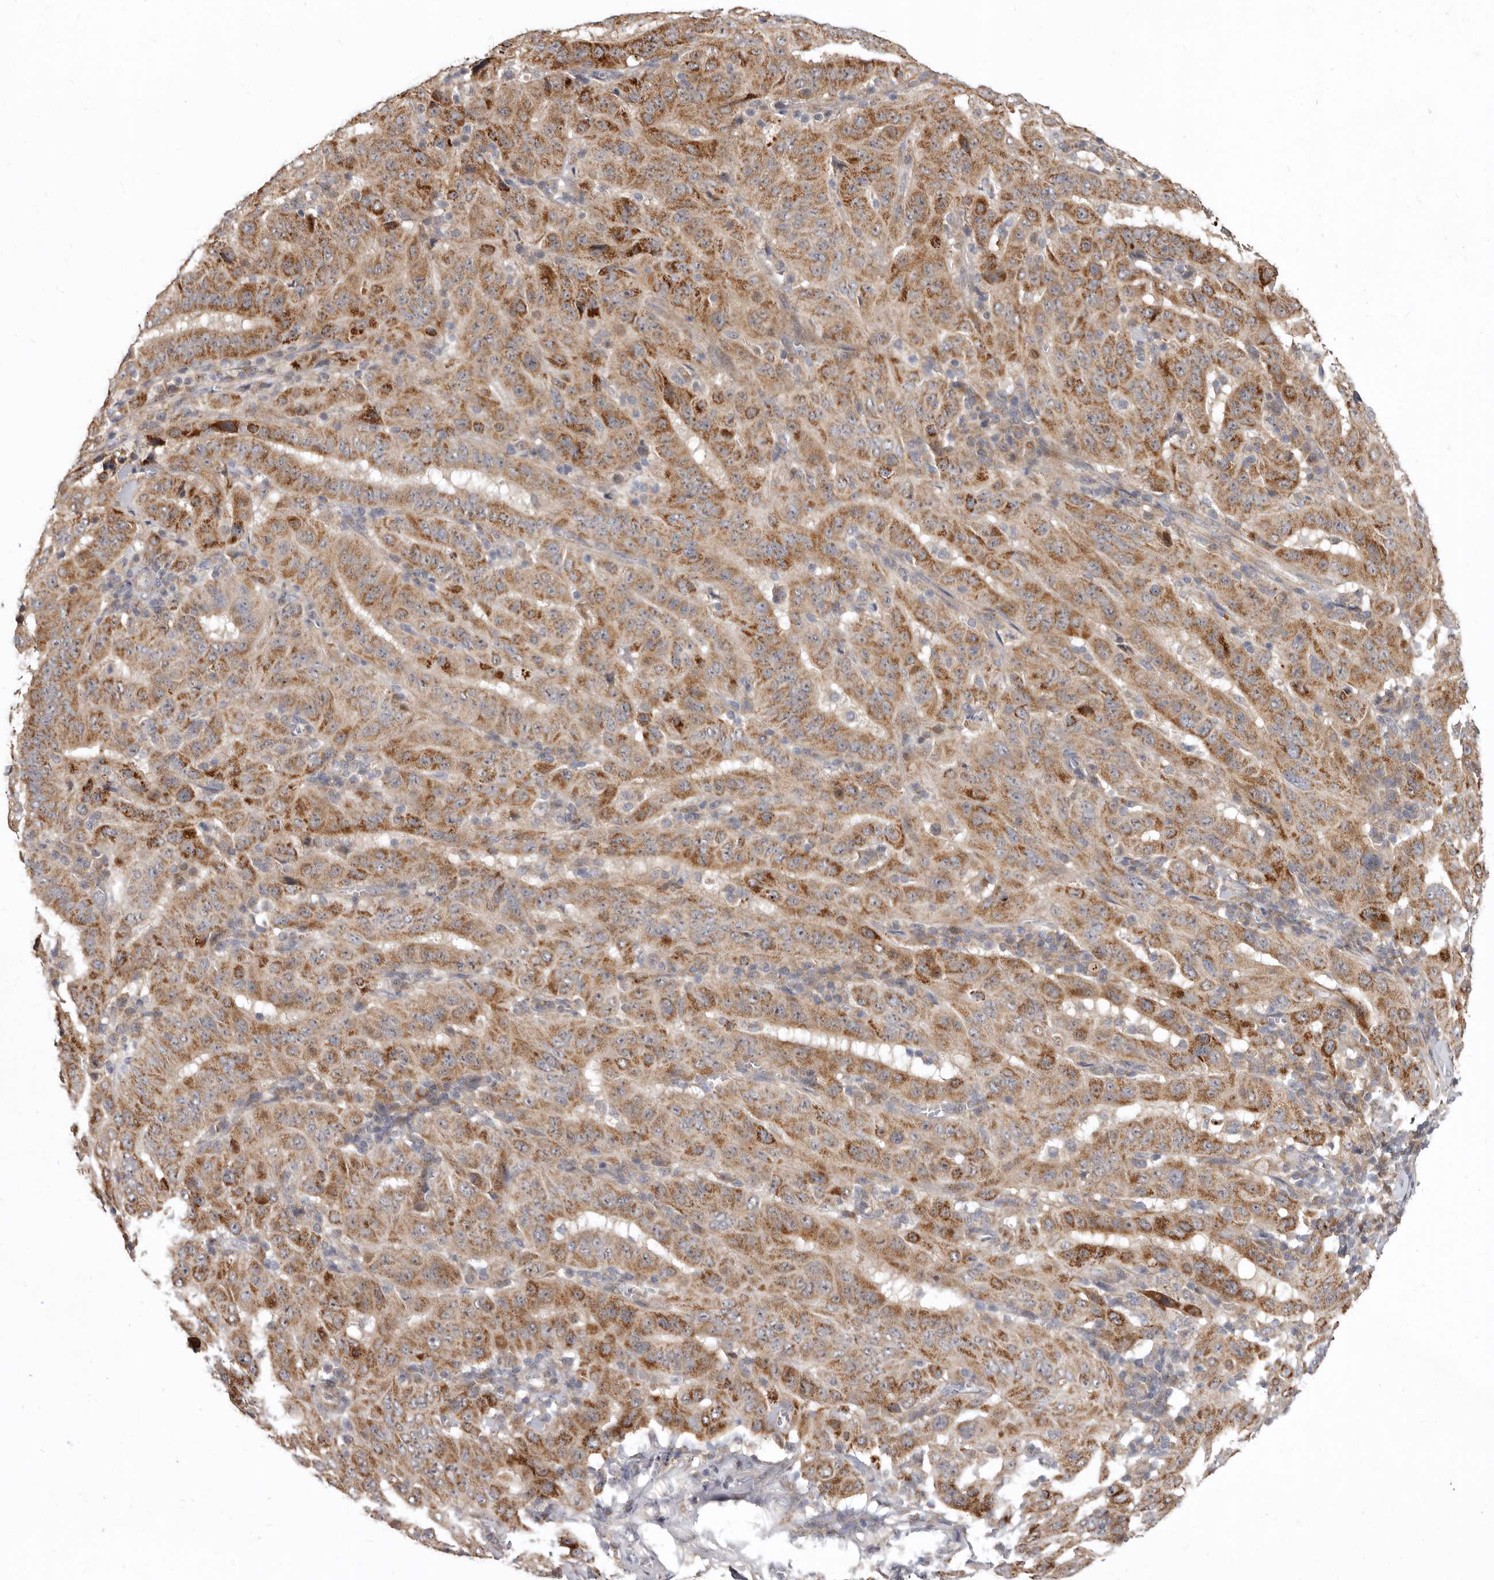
{"staining": {"intensity": "strong", "quantity": "25%-75%", "location": "cytoplasmic/membranous"}, "tissue": "pancreatic cancer", "cell_type": "Tumor cells", "image_type": "cancer", "snomed": [{"axis": "morphology", "description": "Adenocarcinoma, NOS"}, {"axis": "topography", "description": "Pancreas"}], "caption": "About 25%-75% of tumor cells in human pancreatic cancer (adenocarcinoma) demonstrate strong cytoplasmic/membranous protein staining as visualized by brown immunohistochemical staining.", "gene": "SMC4", "patient": {"sex": "male", "age": 63}}